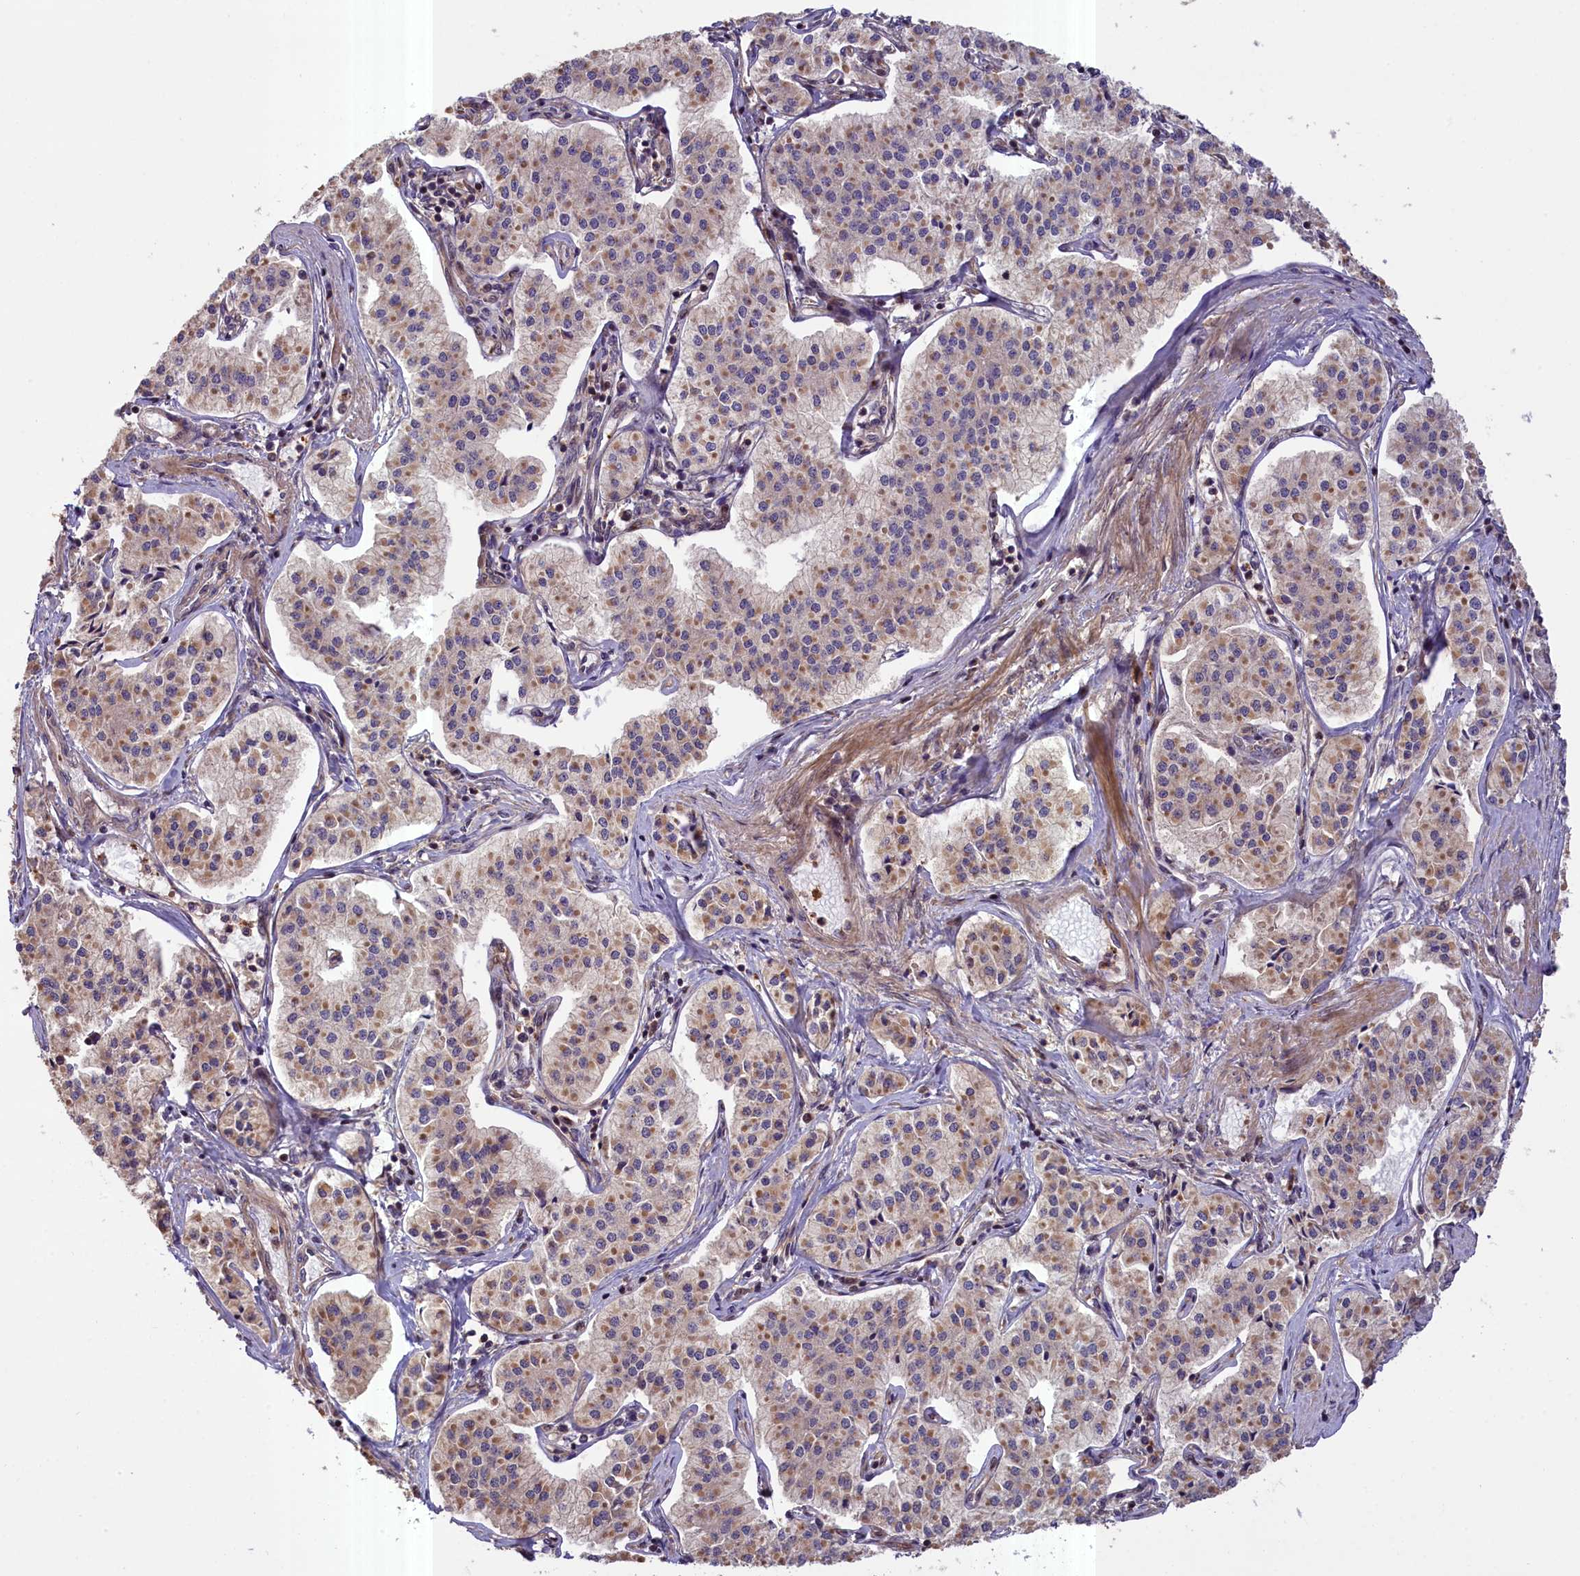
{"staining": {"intensity": "moderate", "quantity": "25%-75%", "location": "cytoplasmic/membranous"}, "tissue": "pancreatic cancer", "cell_type": "Tumor cells", "image_type": "cancer", "snomed": [{"axis": "morphology", "description": "Adenocarcinoma, NOS"}, {"axis": "topography", "description": "Pancreas"}], "caption": "Adenocarcinoma (pancreatic) stained with a protein marker shows moderate staining in tumor cells.", "gene": "FUZ", "patient": {"sex": "female", "age": 50}}